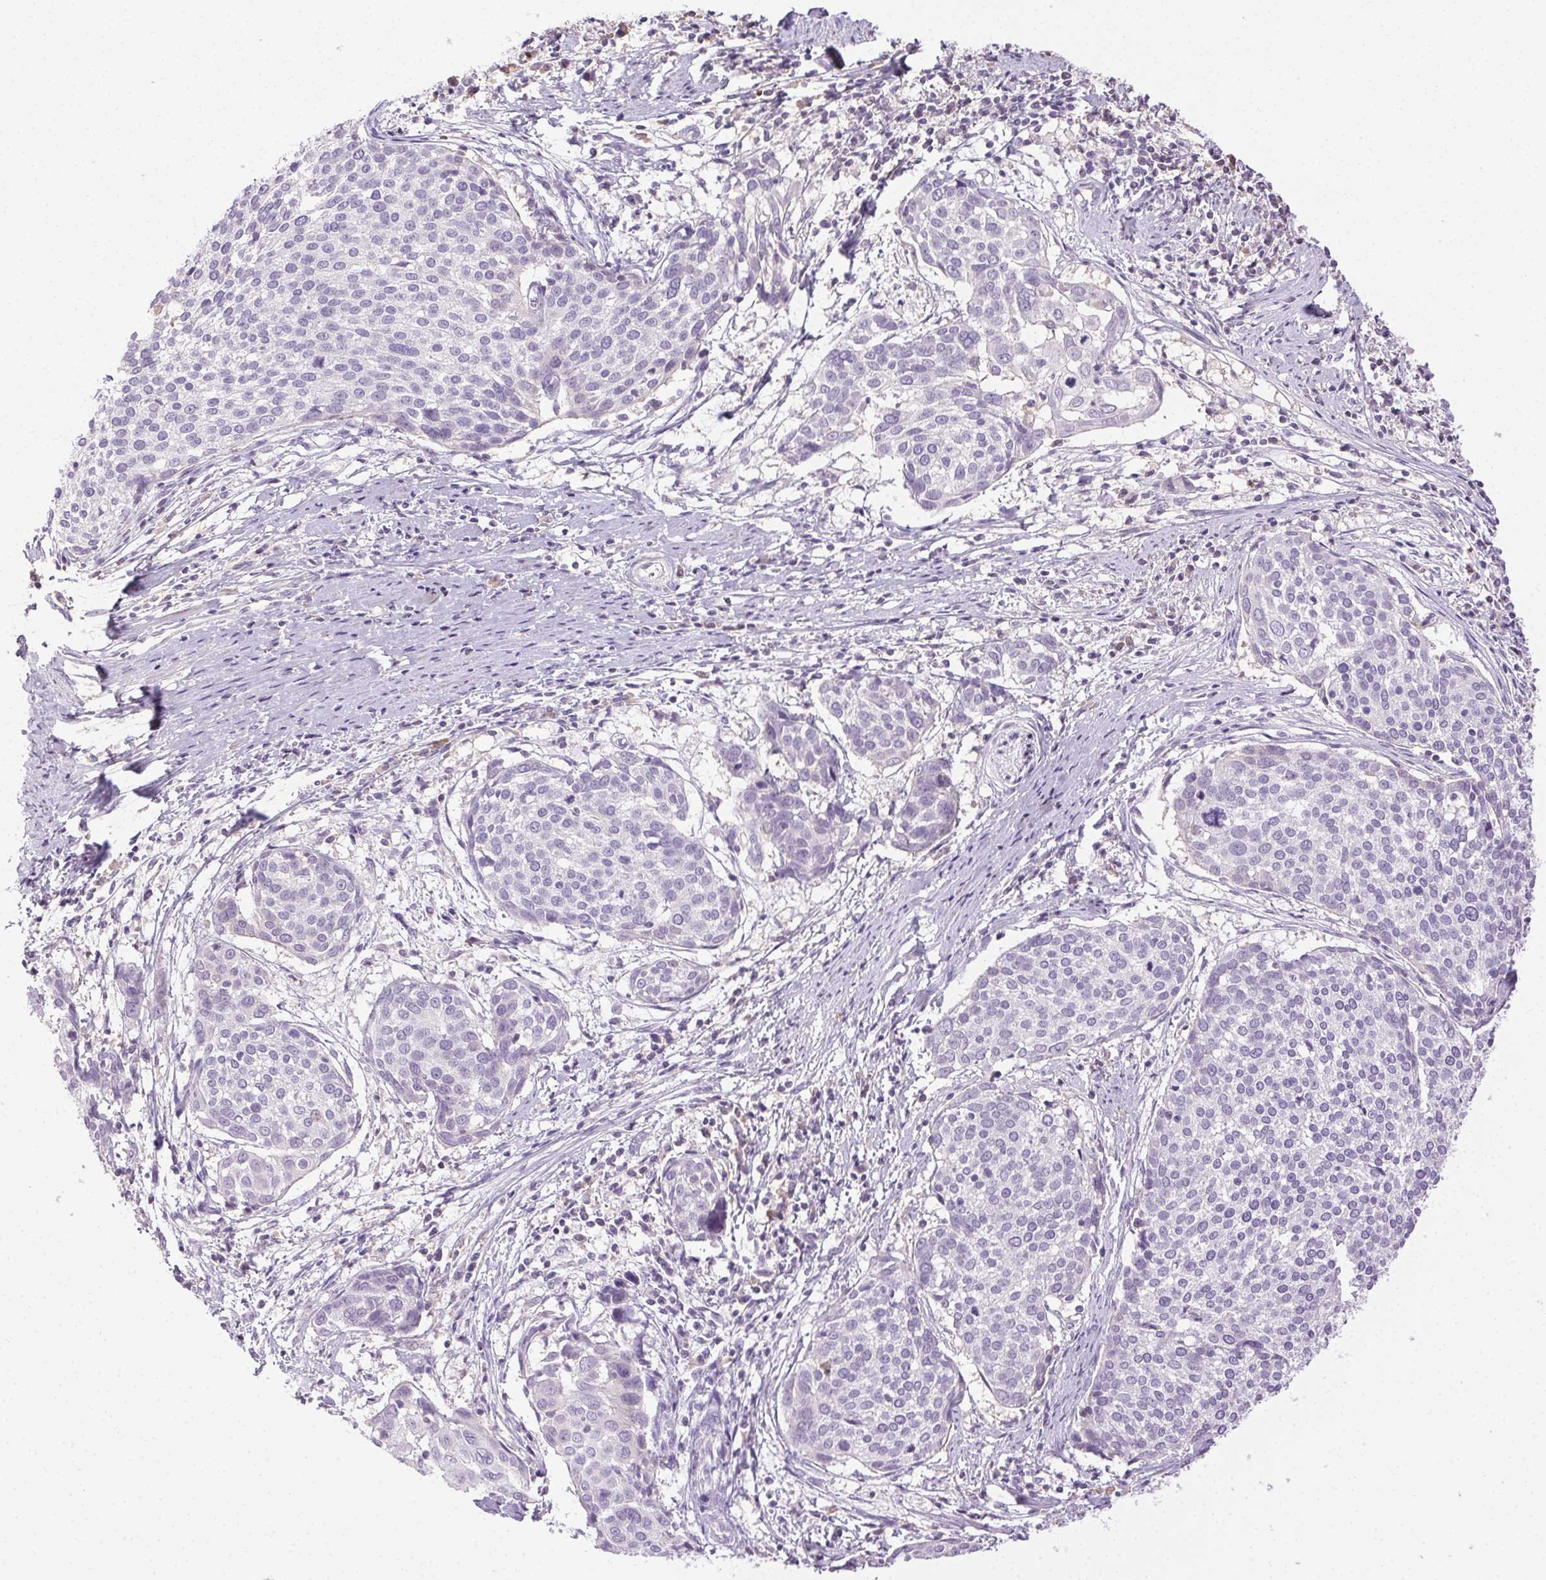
{"staining": {"intensity": "negative", "quantity": "none", "location": "none"}, "tissue": "cervical cancer", "cell_type": "Tumor cells", "image_type": "cancer", "snomed": [{"axis": "morphology", "description": "Squamous cell carcinoma, NOS"}, {"axis": "topography", "description": "Cervix"}], "caption": "Cervical squamous cell carcinoma was stained to show a protein in brown. There is no significant expression in tumor cells. The staining was performed using DAB (3,3'-diaminobenzidine) to visualize the protein expression in brown, while the nuclei were stained in blue with hematoxylin (Magnification: 20x).", "gene": "BPIFB2", "patient": {"sex": "female", "age": 39}}